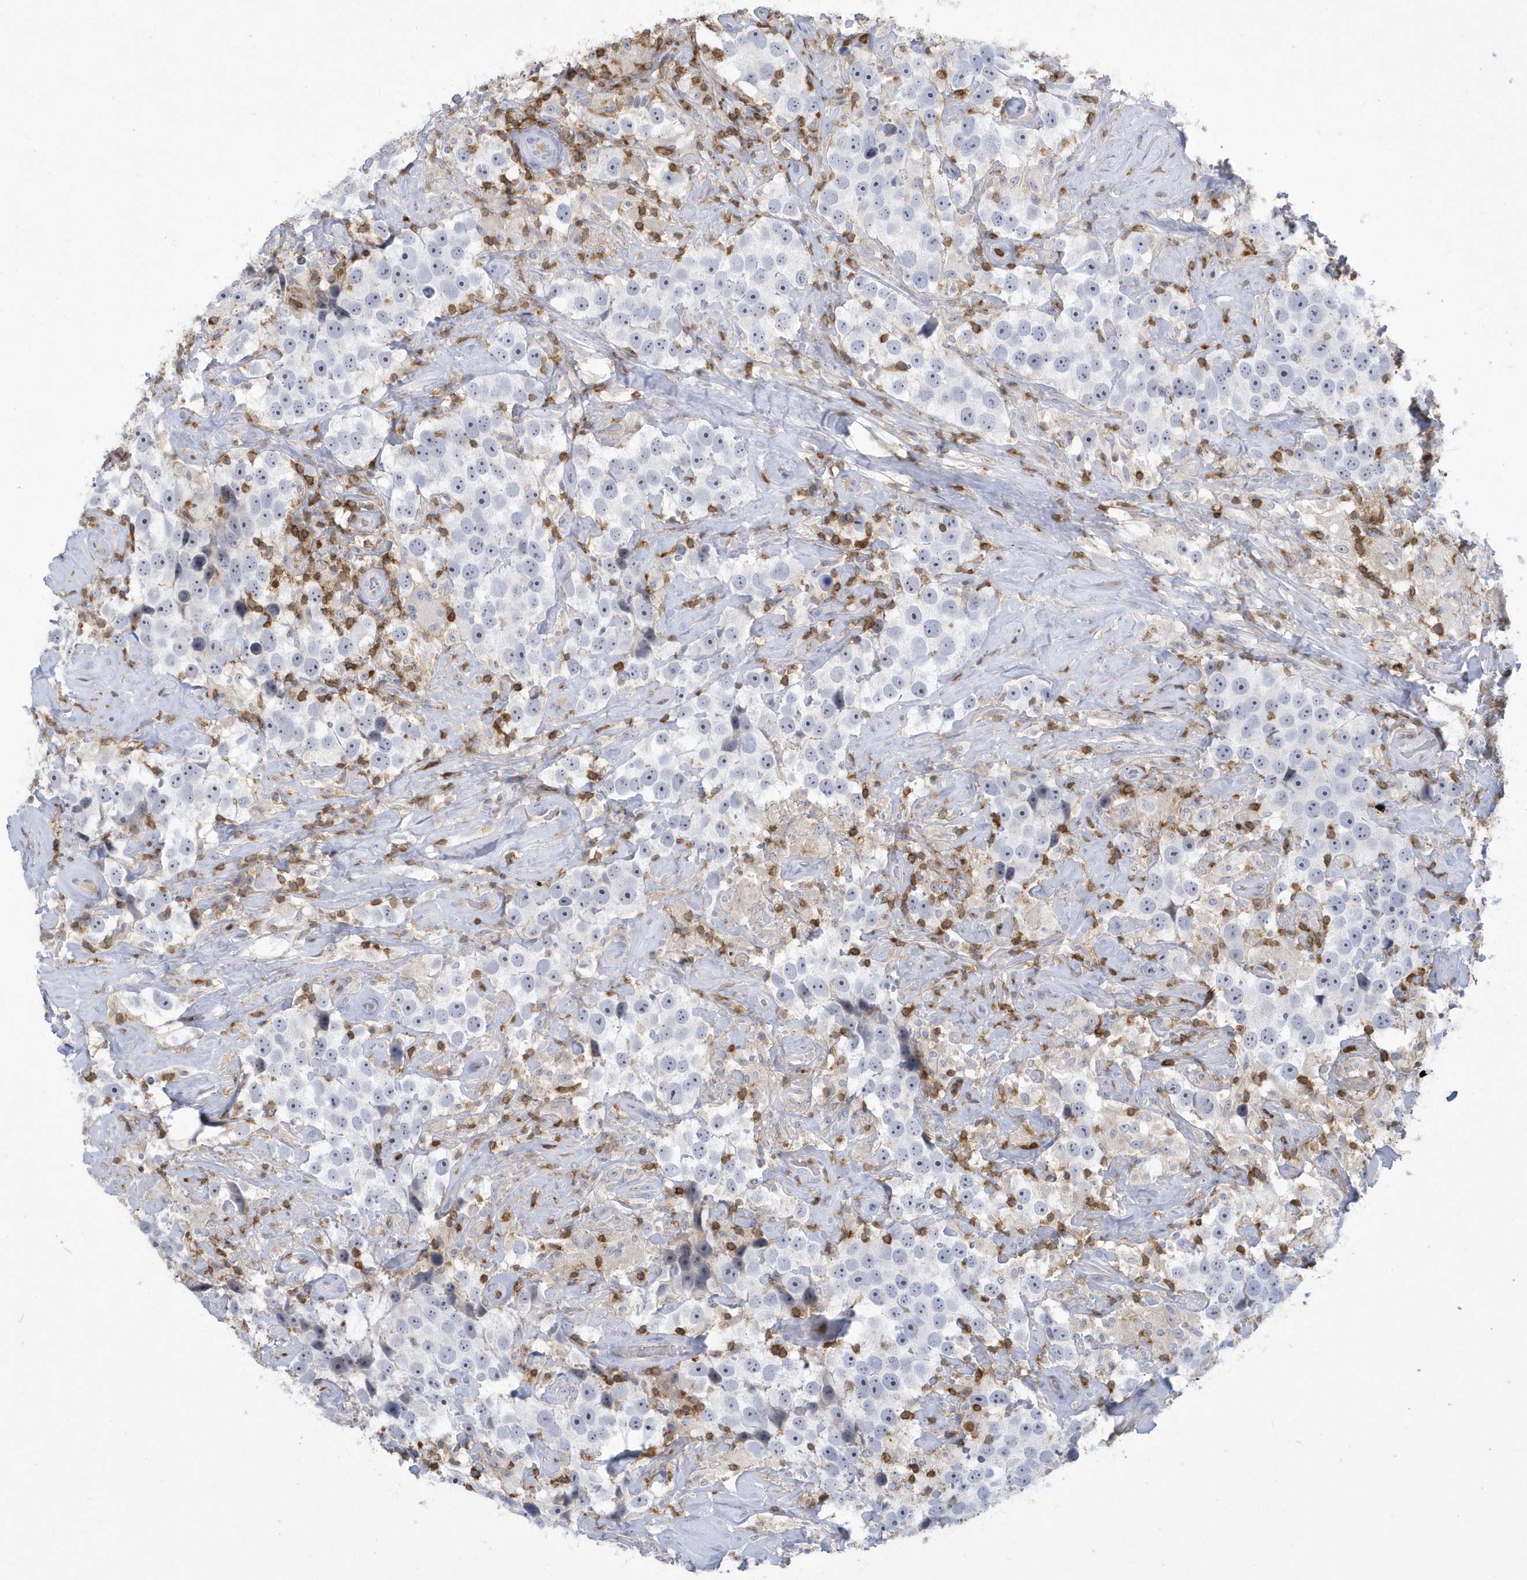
{"staining": {"intensity": "negative", "quantity": "none", "location": "none"}, "tissue": "testis cancer", "cell_type": "Tumor cells", "image_type": "cancer", "snomed": [{"axis": "morphology", "description": "Seminoma, NOS"}, {"axis": "topography", "description": "Testis"}], "caption": "There is no significant positivity in tumor cells of testis seminoma.", "gene": "PSD4", "patient": {"sex": "male", "age": 49}}